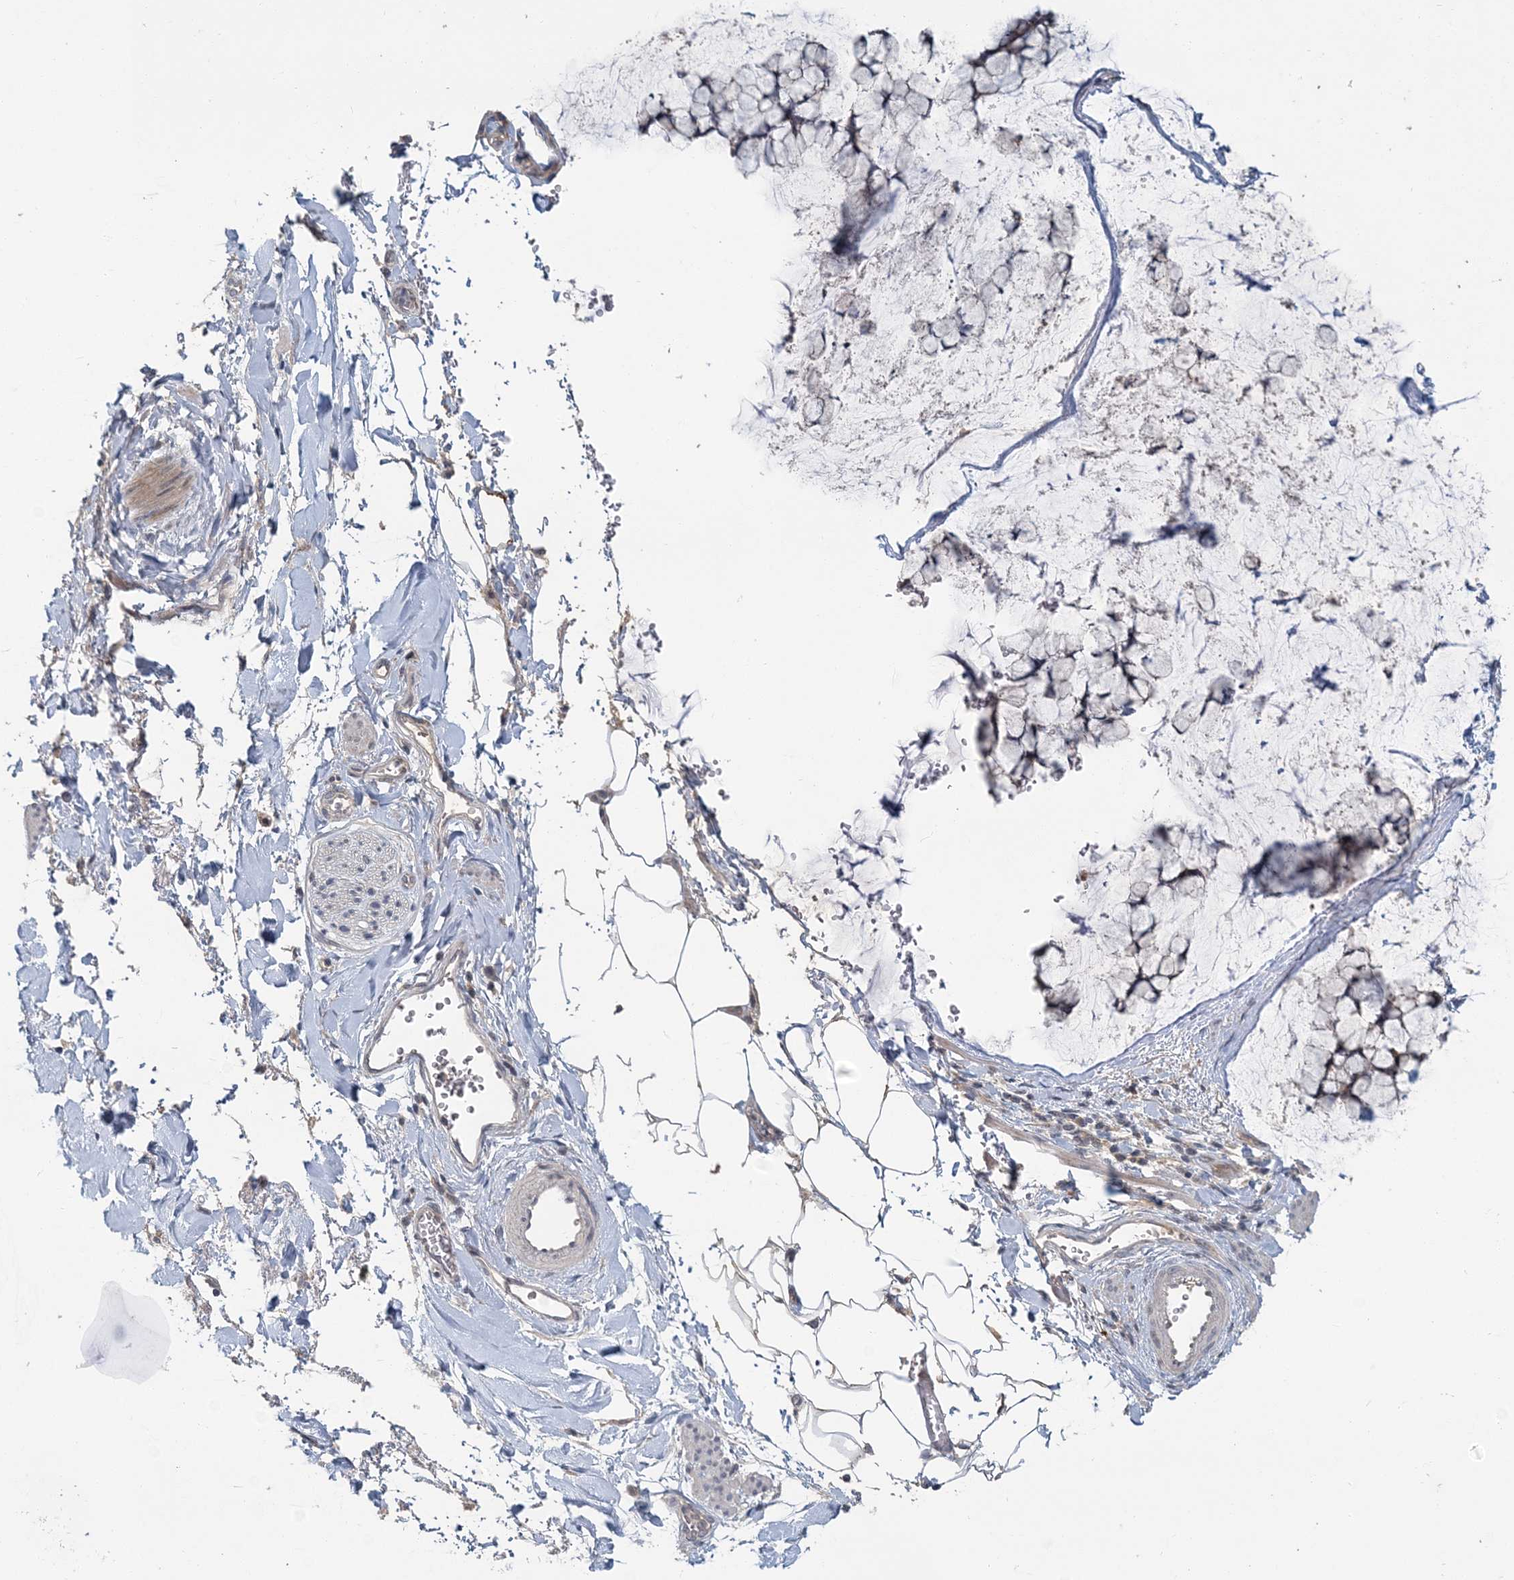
{"staining": {"intensity": "negative", "quantity": "none", "location": "none"}, "tissue": "ovarian cancer", "cell_type": "Tumor cells", "image_type": "cancer", "snomed": [{"axis": "morphology", "description": "Cystadenocarcinoma, mucinous, NOS"}, {"axis": "topography", "description": "Ovary"}], "caption": "This micrograph is of mucinous cystadenocarcinoma (ovarian) stained with IHC to label a protein in brown with the nuclei are counter-stained blue. There is no staining in tumor cells.", "gene": "RNF25", "patient": {"sex": "female", "age": 42}}